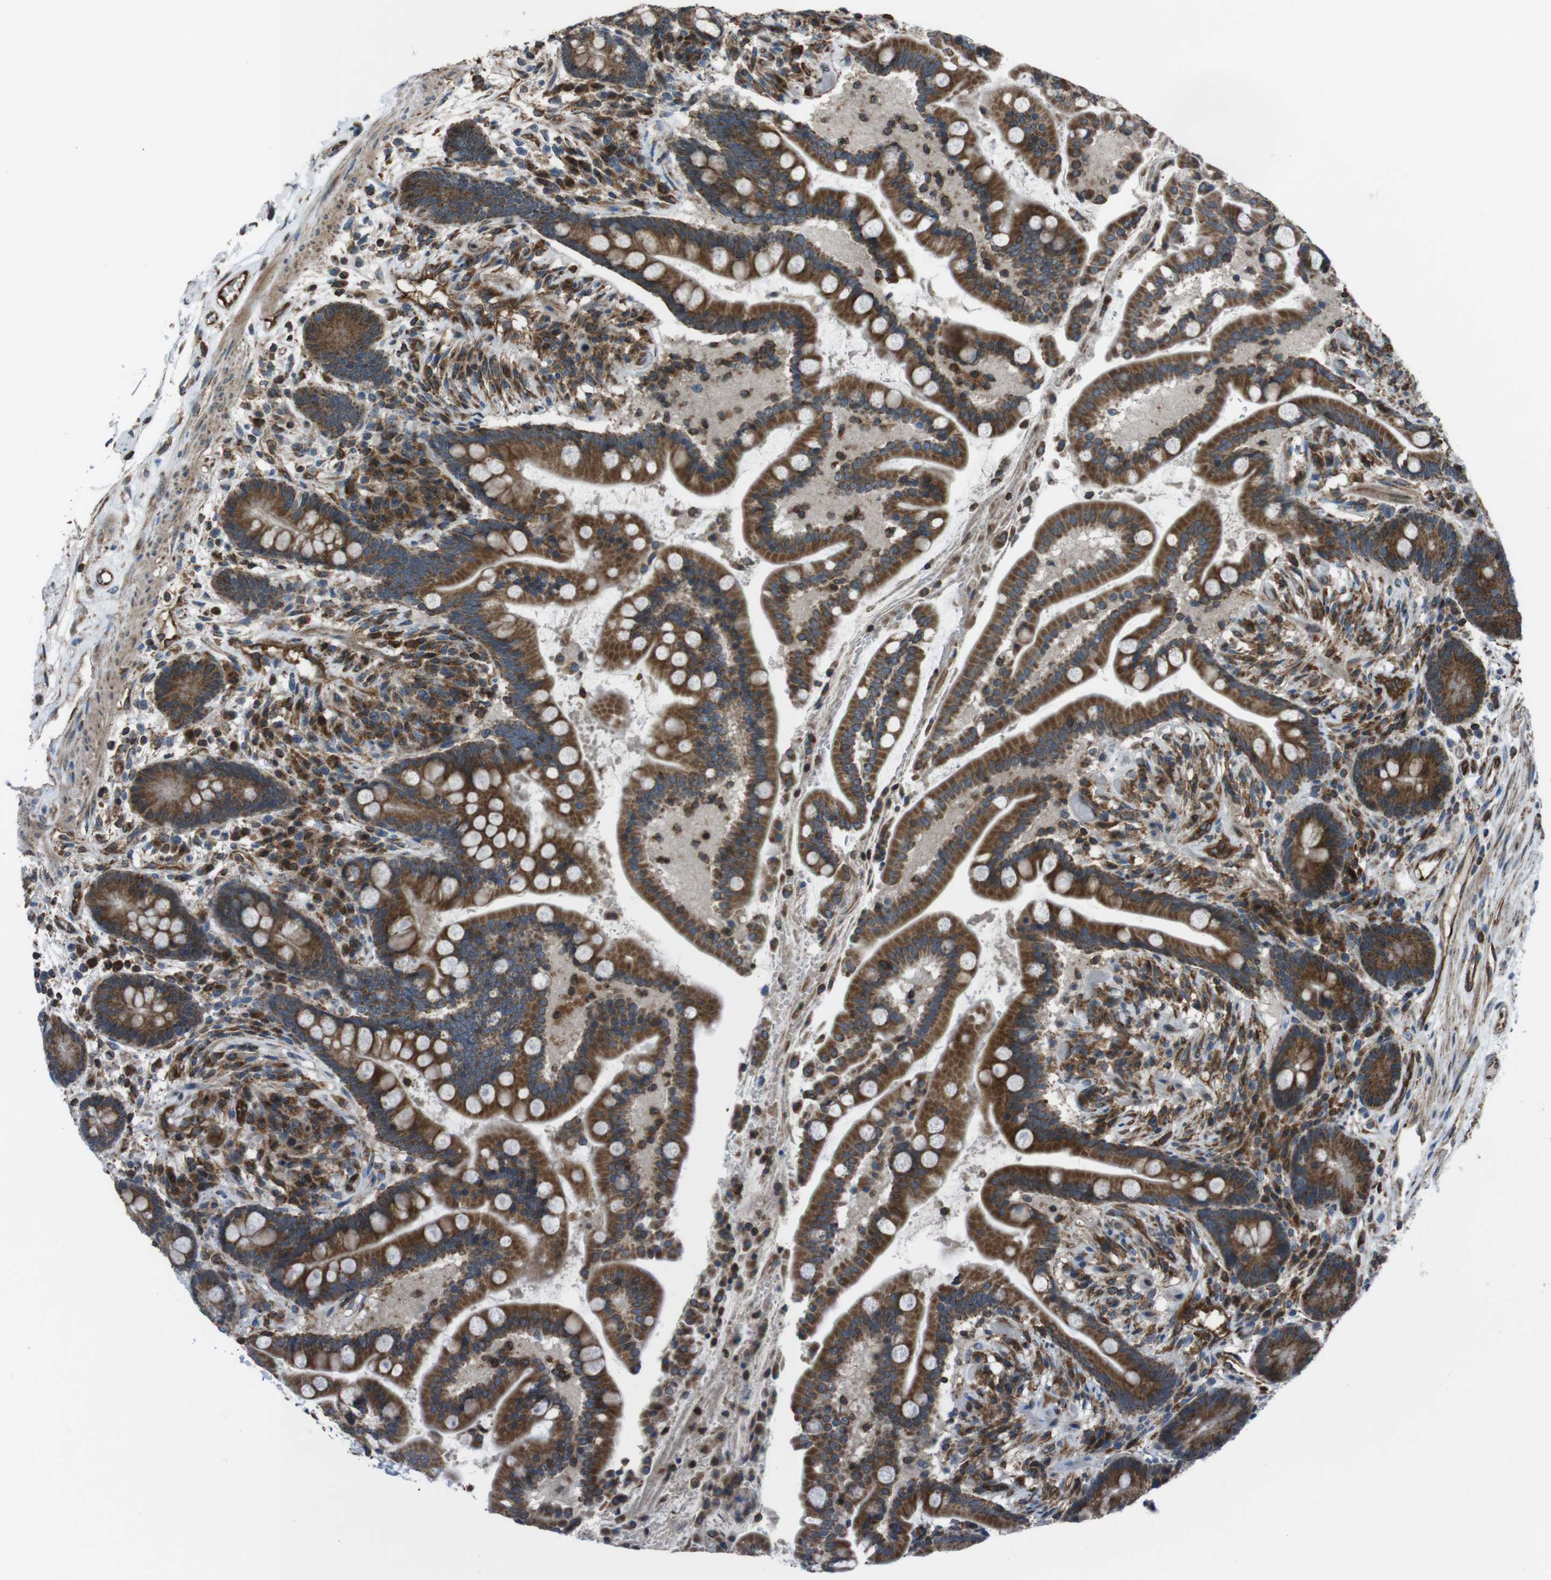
{"staining": {"intensity": "strong", "quantity": ">75%", "location": "cytoplasmic/membranous"}, "tissue": "colon", "cell_type": "Endothelial cells", "image_type": "normal", "snomed": [{"axis": "morphology", "description": "Normal tissue, NOS"}, {"axis": "topography", "description": "Colon"}], "caption": "There is high levels of strong cytoplasmic/membranous positivity in endothelial cells of benign colon, as demonstrated by immunohistochemical staining (brown color).", "gene": "GIMAP8", "patient": {"sex": "male", "age": 73}}